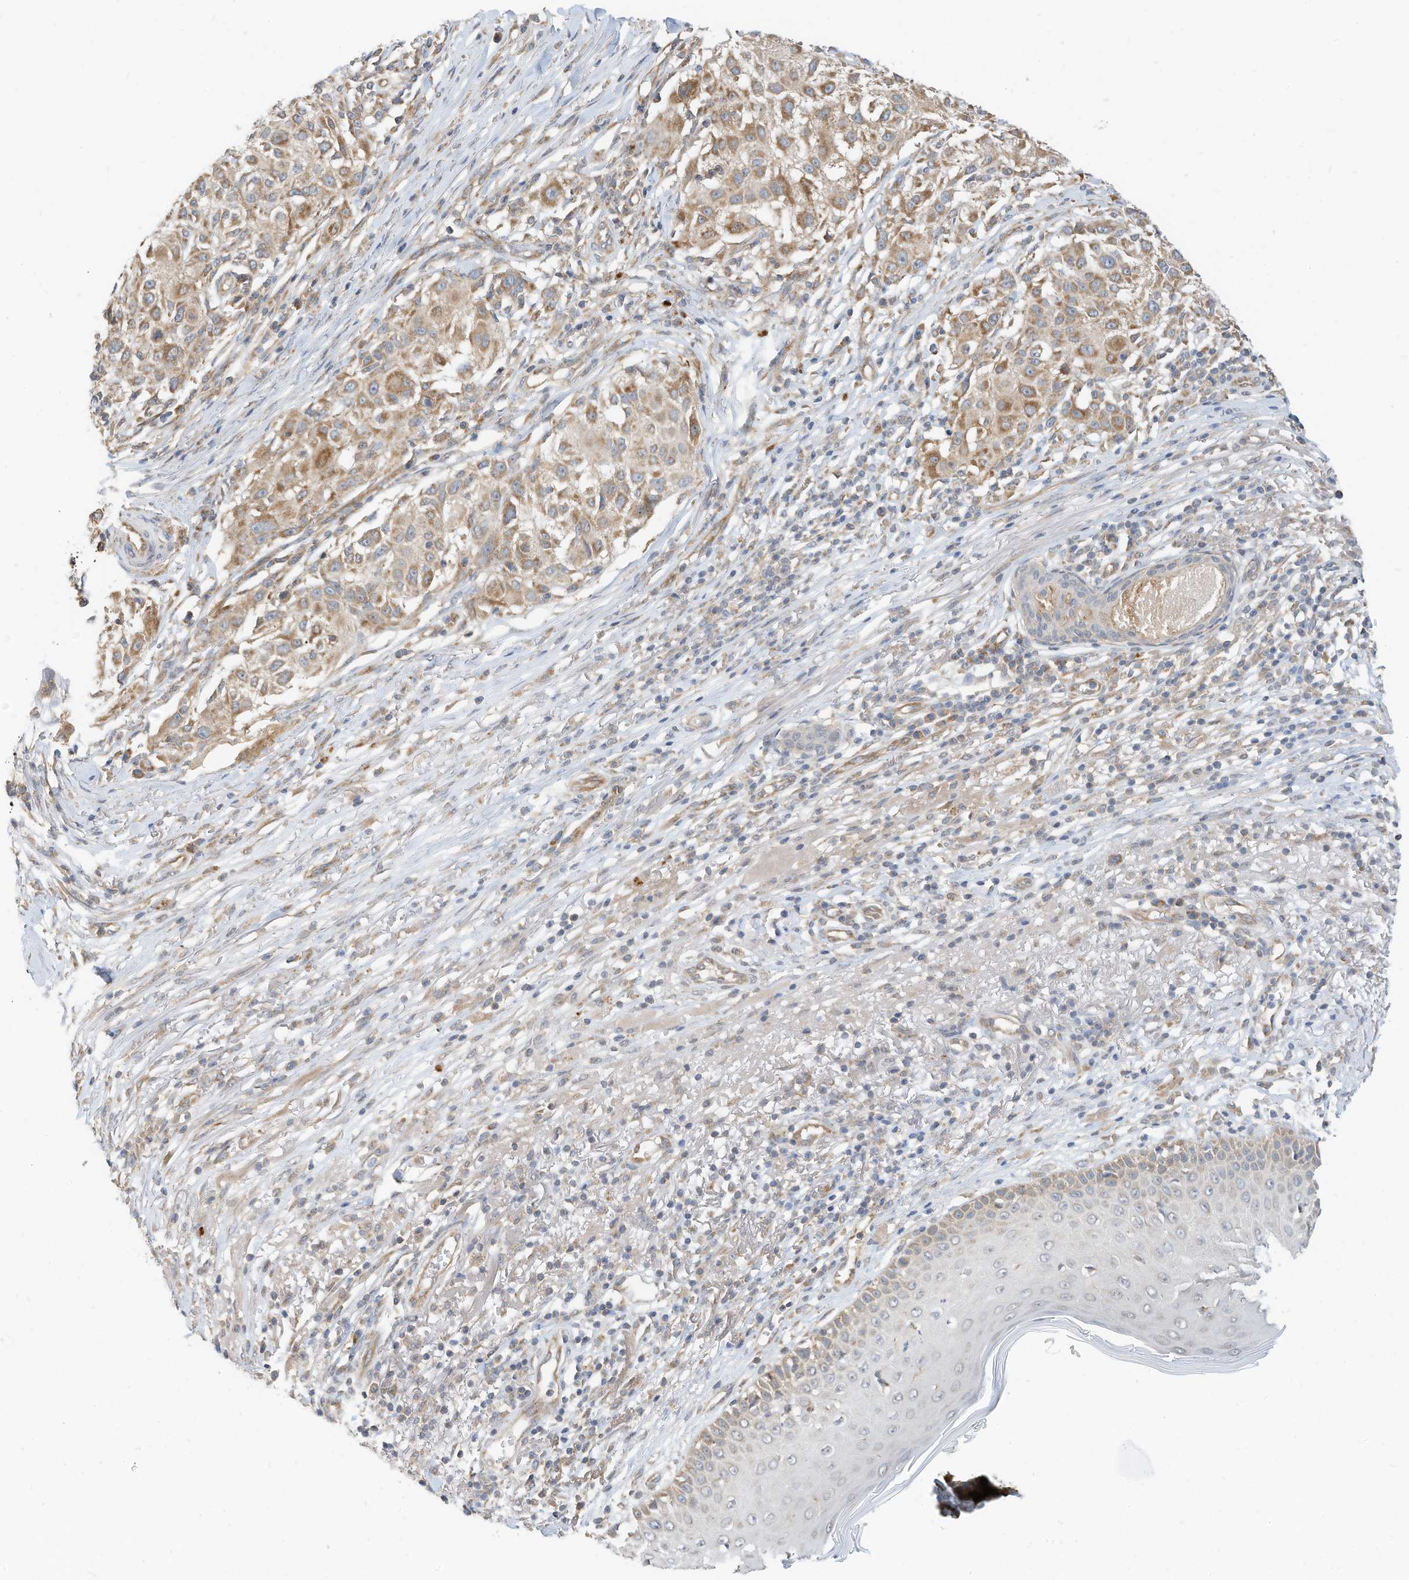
{"staining": {"intensity": "moderate", "quantity": "25%-75%", "location": "cytoplasmic/membranous"}, "tissue": "melanoma", "cell_type": "Tumor cells", "image_type": "cancer", "snomed": [{"axis": "morphology", "description": "Necrosis, NOS"}, {"axis": "morphology", "description": "Malignant melanoma, NOS"}, {"axis": "topography", "description": "Skin"}], "caption": "A histopathology image of malignant melanoma stained for a protein demonstrates moderate cytoplasmic/membranous brown staining in tumor cells.", "gene": "METTL6", "patient": {"sex": "female", "age": 87}}